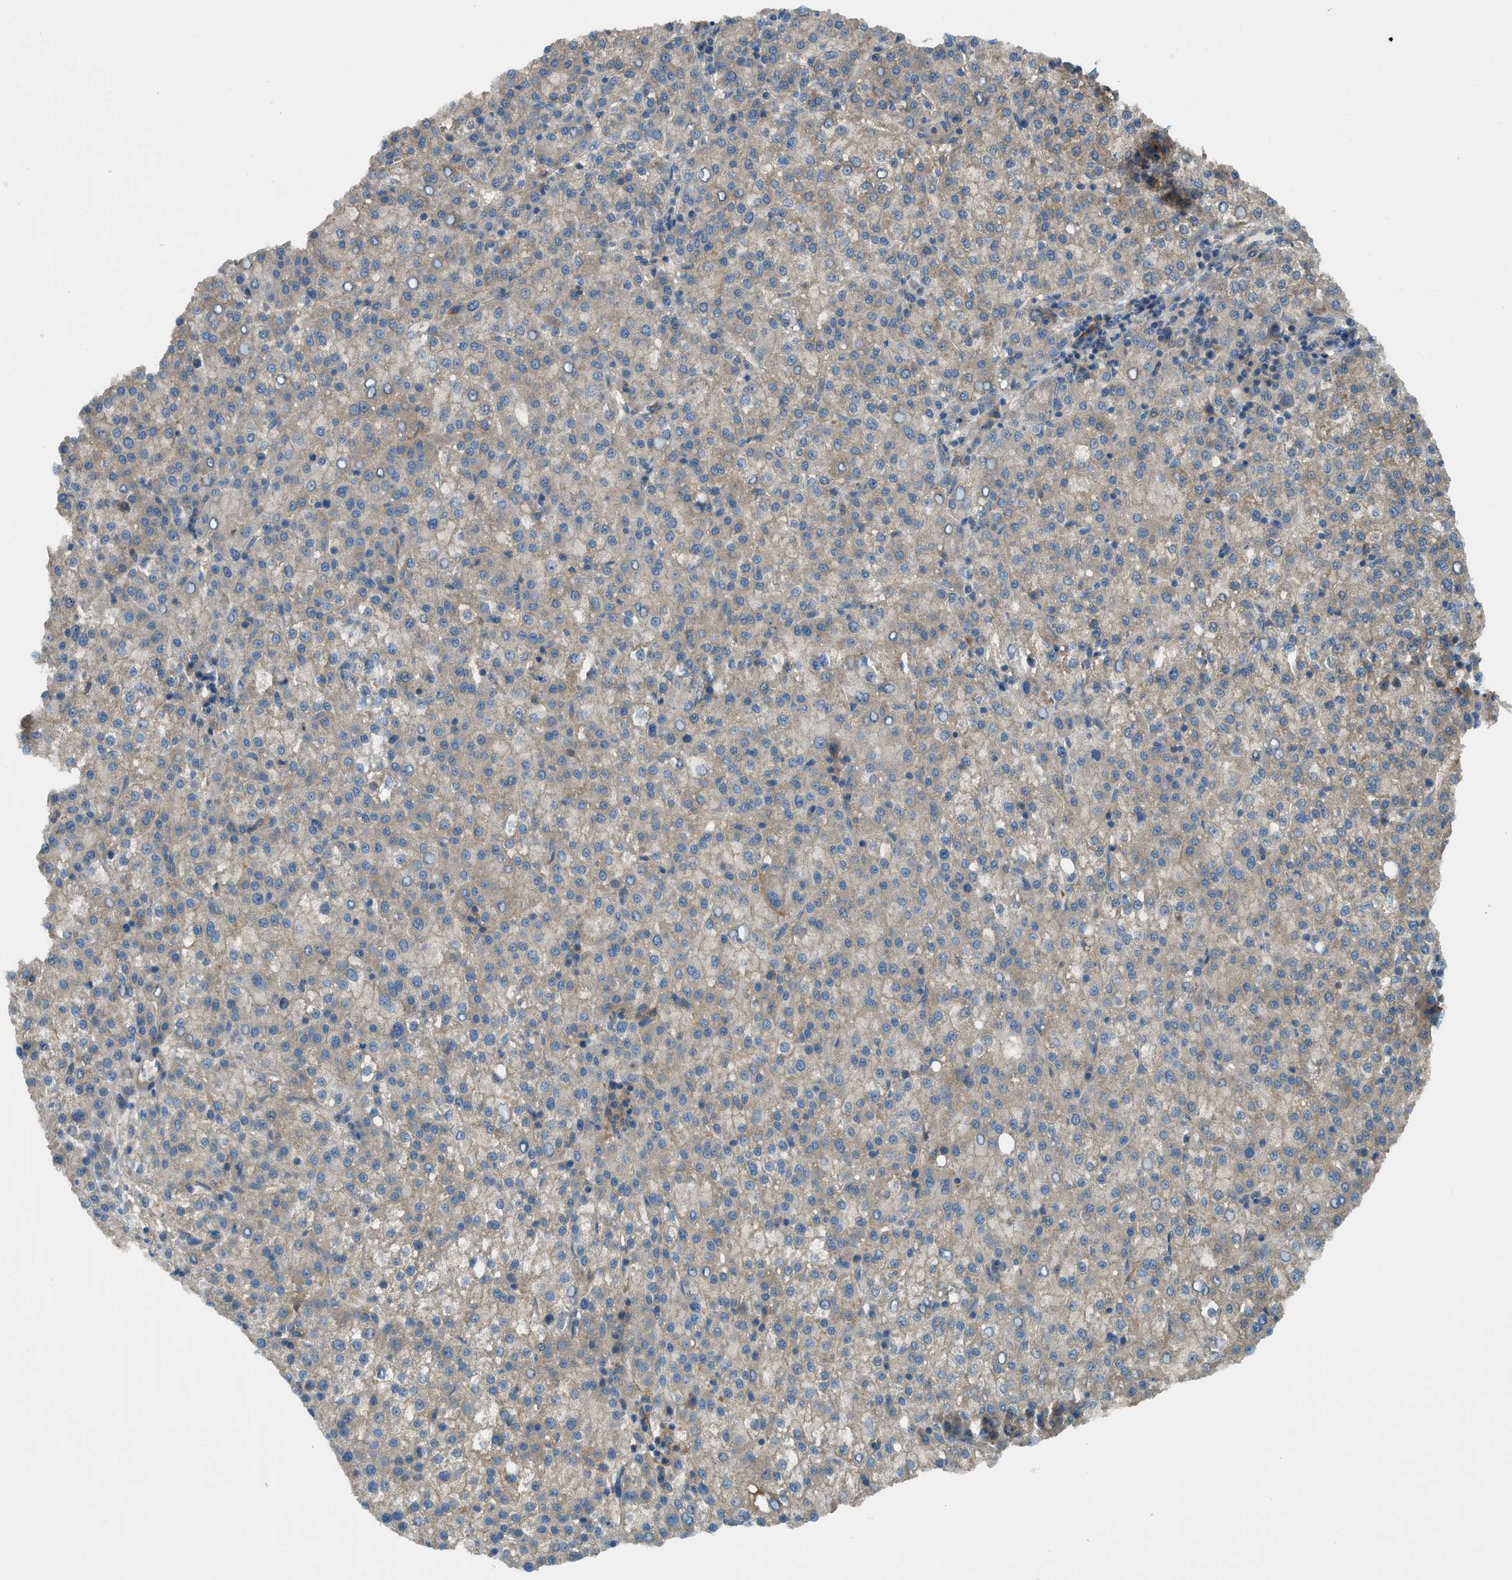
{"staining": {"intensity": "weak", "quantity": "<25%", "location": "cytoplasmic/membranous"}, "tissue": "liver cancer", "cell_type": "Tumor cells", "image_type": "cancer", "snomed": [{"axis": "morphology", "description": "Carcinoma, Hepatocellular, NOS"}, {"axis": "topography", "description": "Liver"}], "caption": "A micrograph of human liver hepatocellular carcinoma is negative for staining in tumor cells.", "gene": "BAG4", "patient": {"sex": "female", "age": 58}}